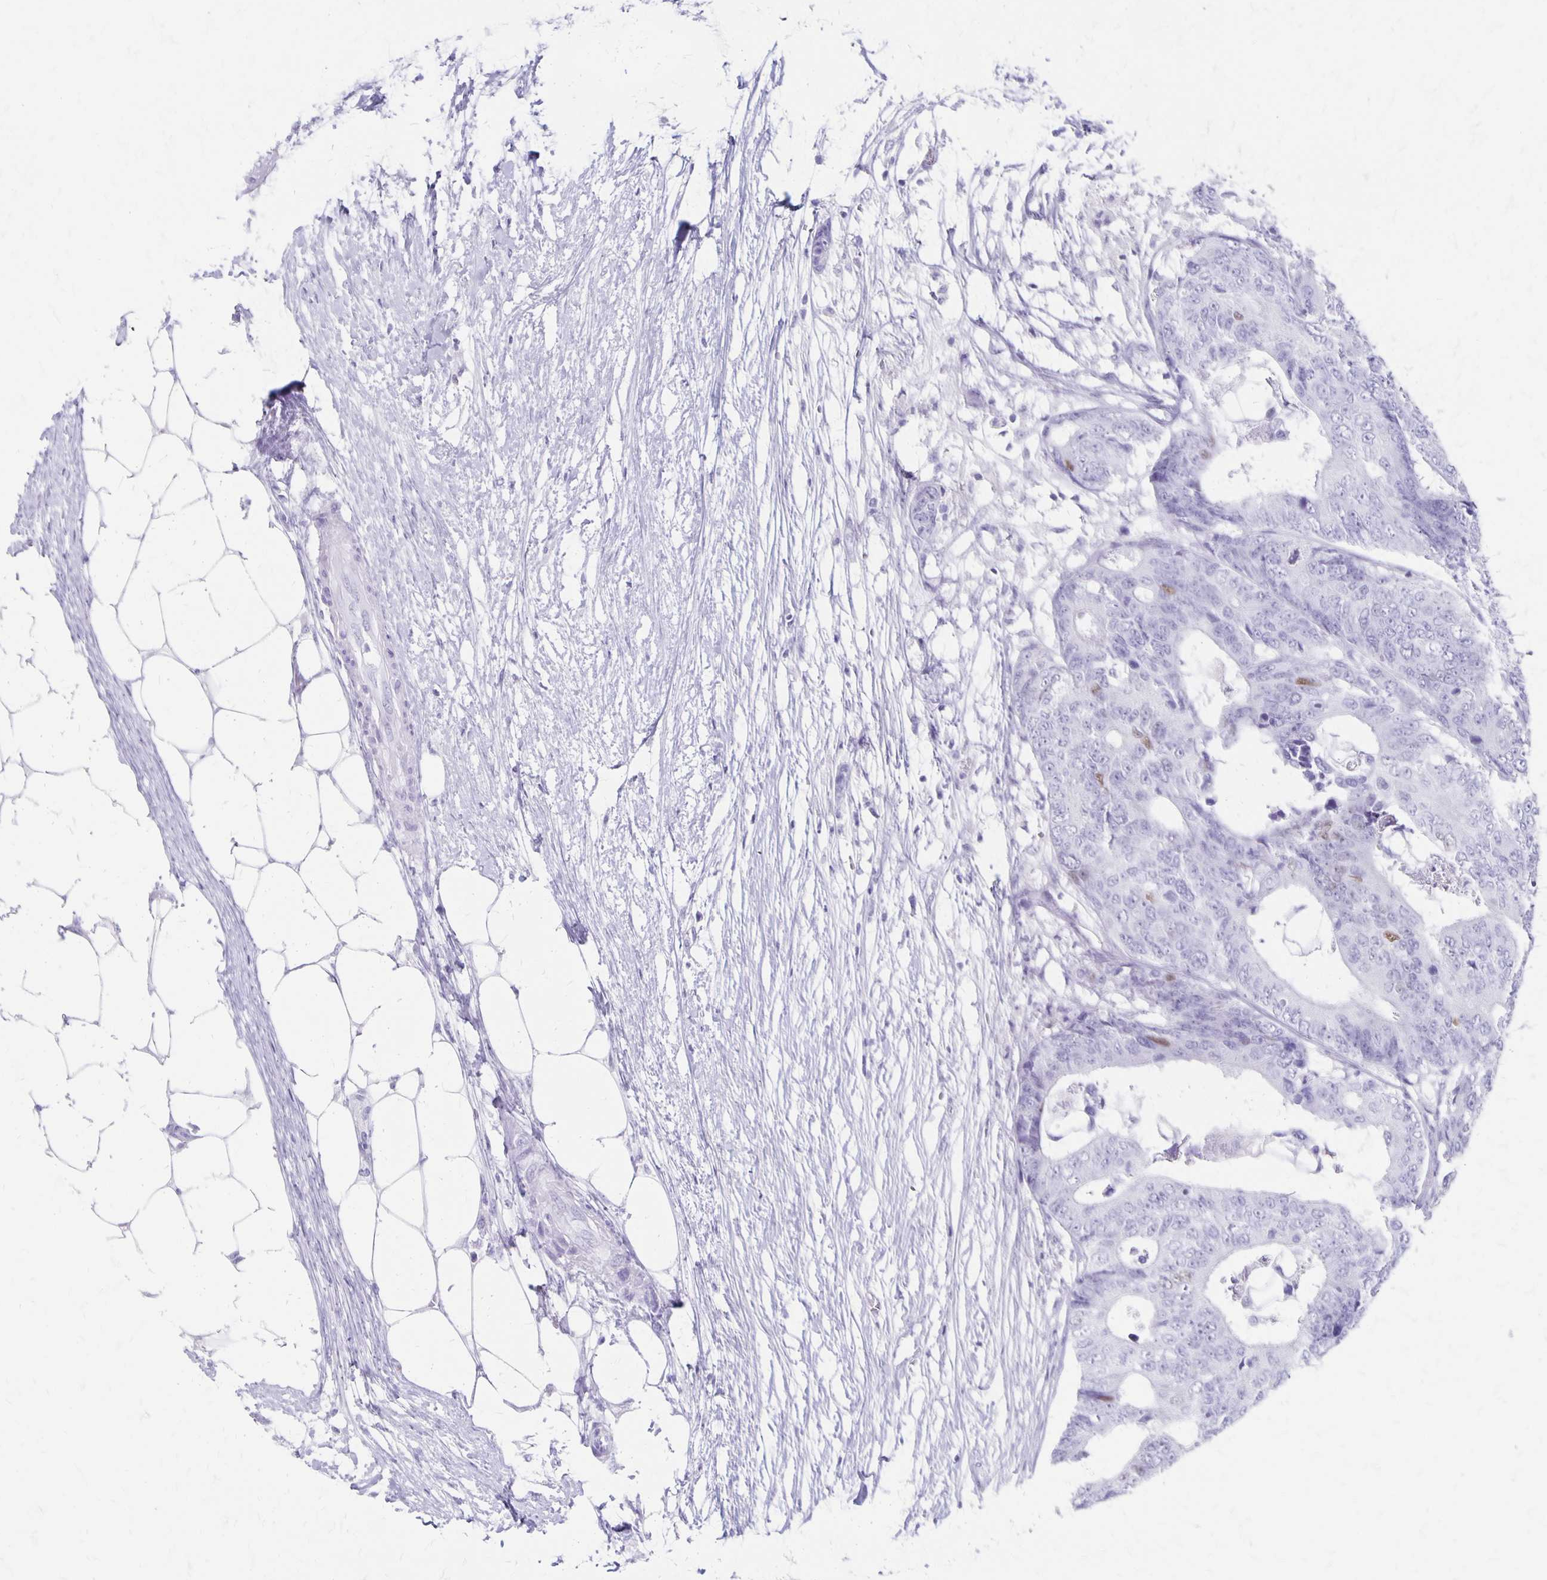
{"staining": {"intensity": "negative", "quantity": "none", "location": "none"}, "tissue": "colorectal cancer", "cell_type": "Tumor cells", "image_type": "cancer", "snomed": [{"axis": "morphology", "description": "Adenocarcinoma, NOS"}, {"axis": "topography", "description": "Colon"}], "caption": "This is an immunohistochemistry (IHC) histopathology image of colorectal cancer (adenocarcinoma). There is no staining in tumor cells.", "gene": "MAGEC2", "patient": {"sex": "female", "age": 48}}